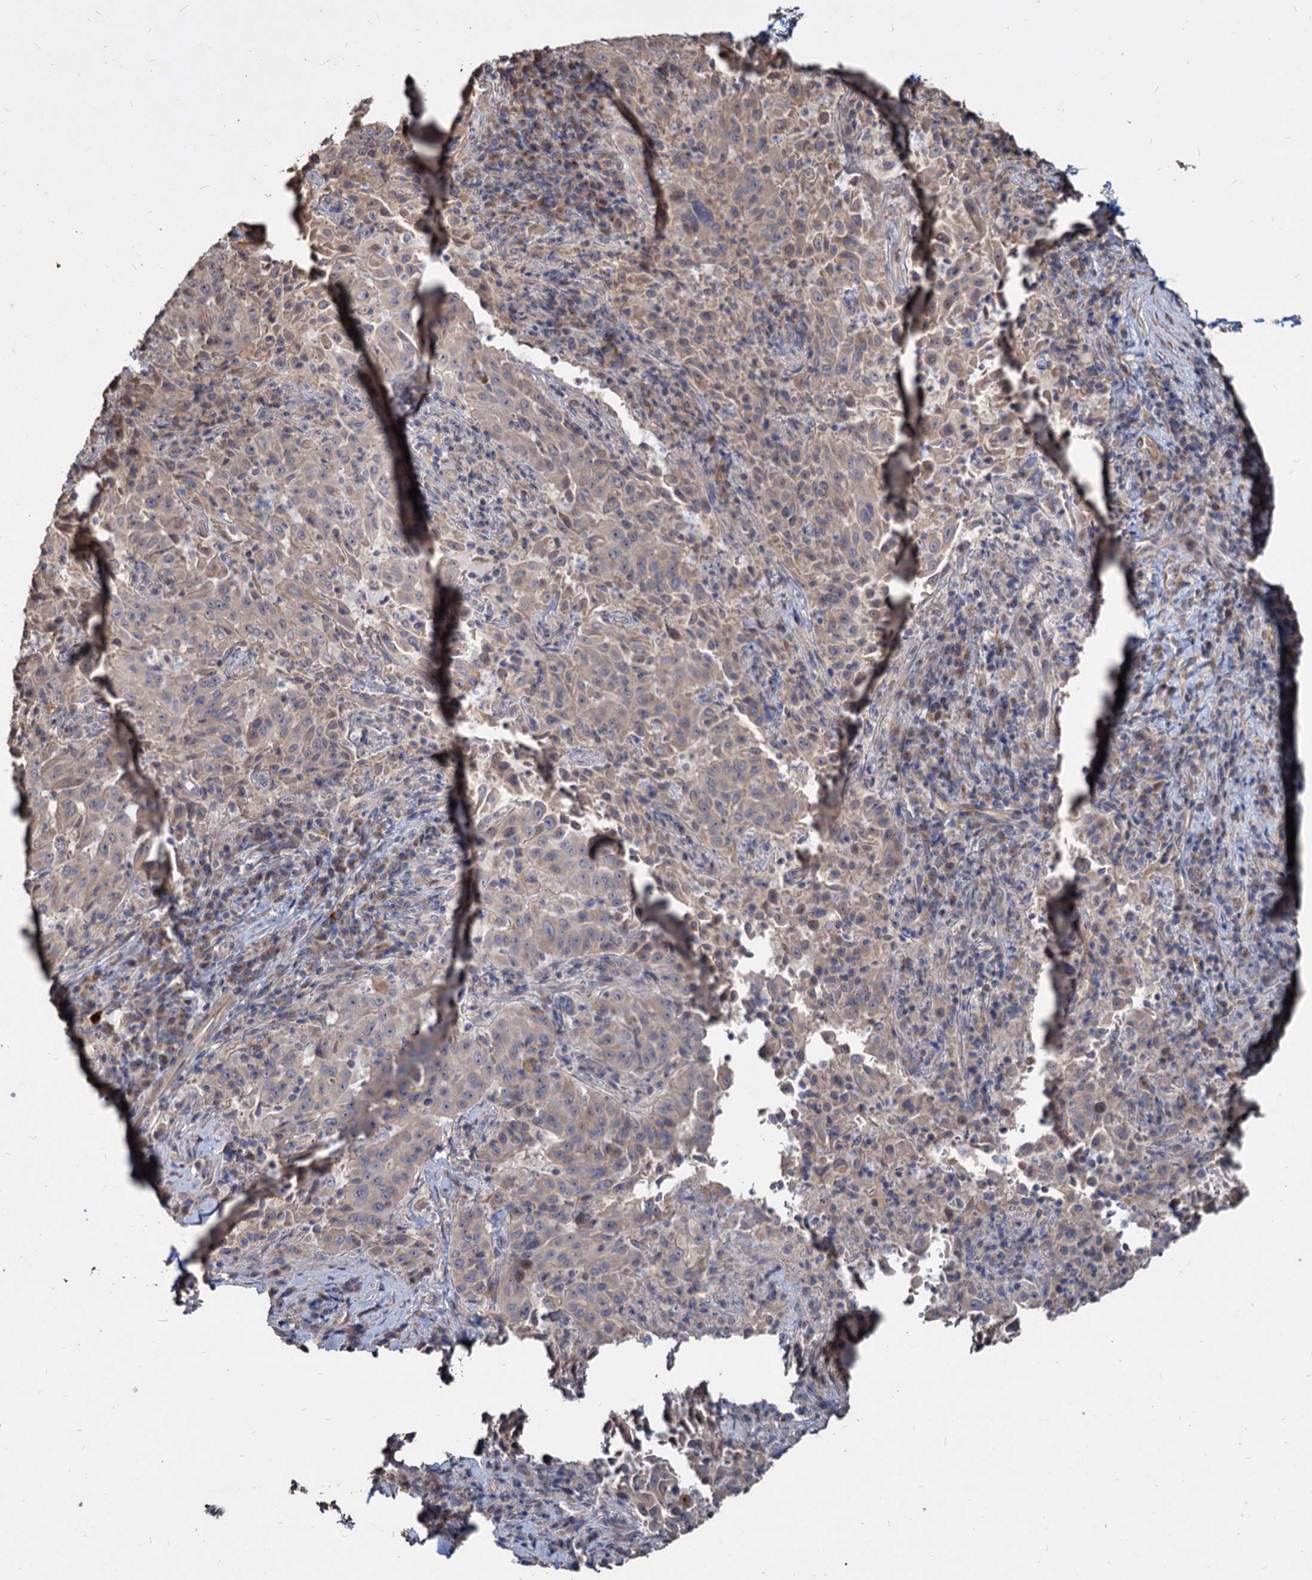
{"staining": {"intensity": "weak", "quantity": "<25%", "location": "cytoplasmic/membranous"}, "tissue": "pancreatic cancer", "cell_type": "Tumor cells", "image_type": "cancer", "snomed": [{"axis": "morphology", "description": "Adenocarcinoma, NOS"}, {"axis": "topography", "description": "Pancreas"}], "caption": "Tumor cells are negative for protein expression in human pancreatic adenocarcinoma.", "gene": "DEPDC4", "patient": {"sex": "male", "age": 63}}